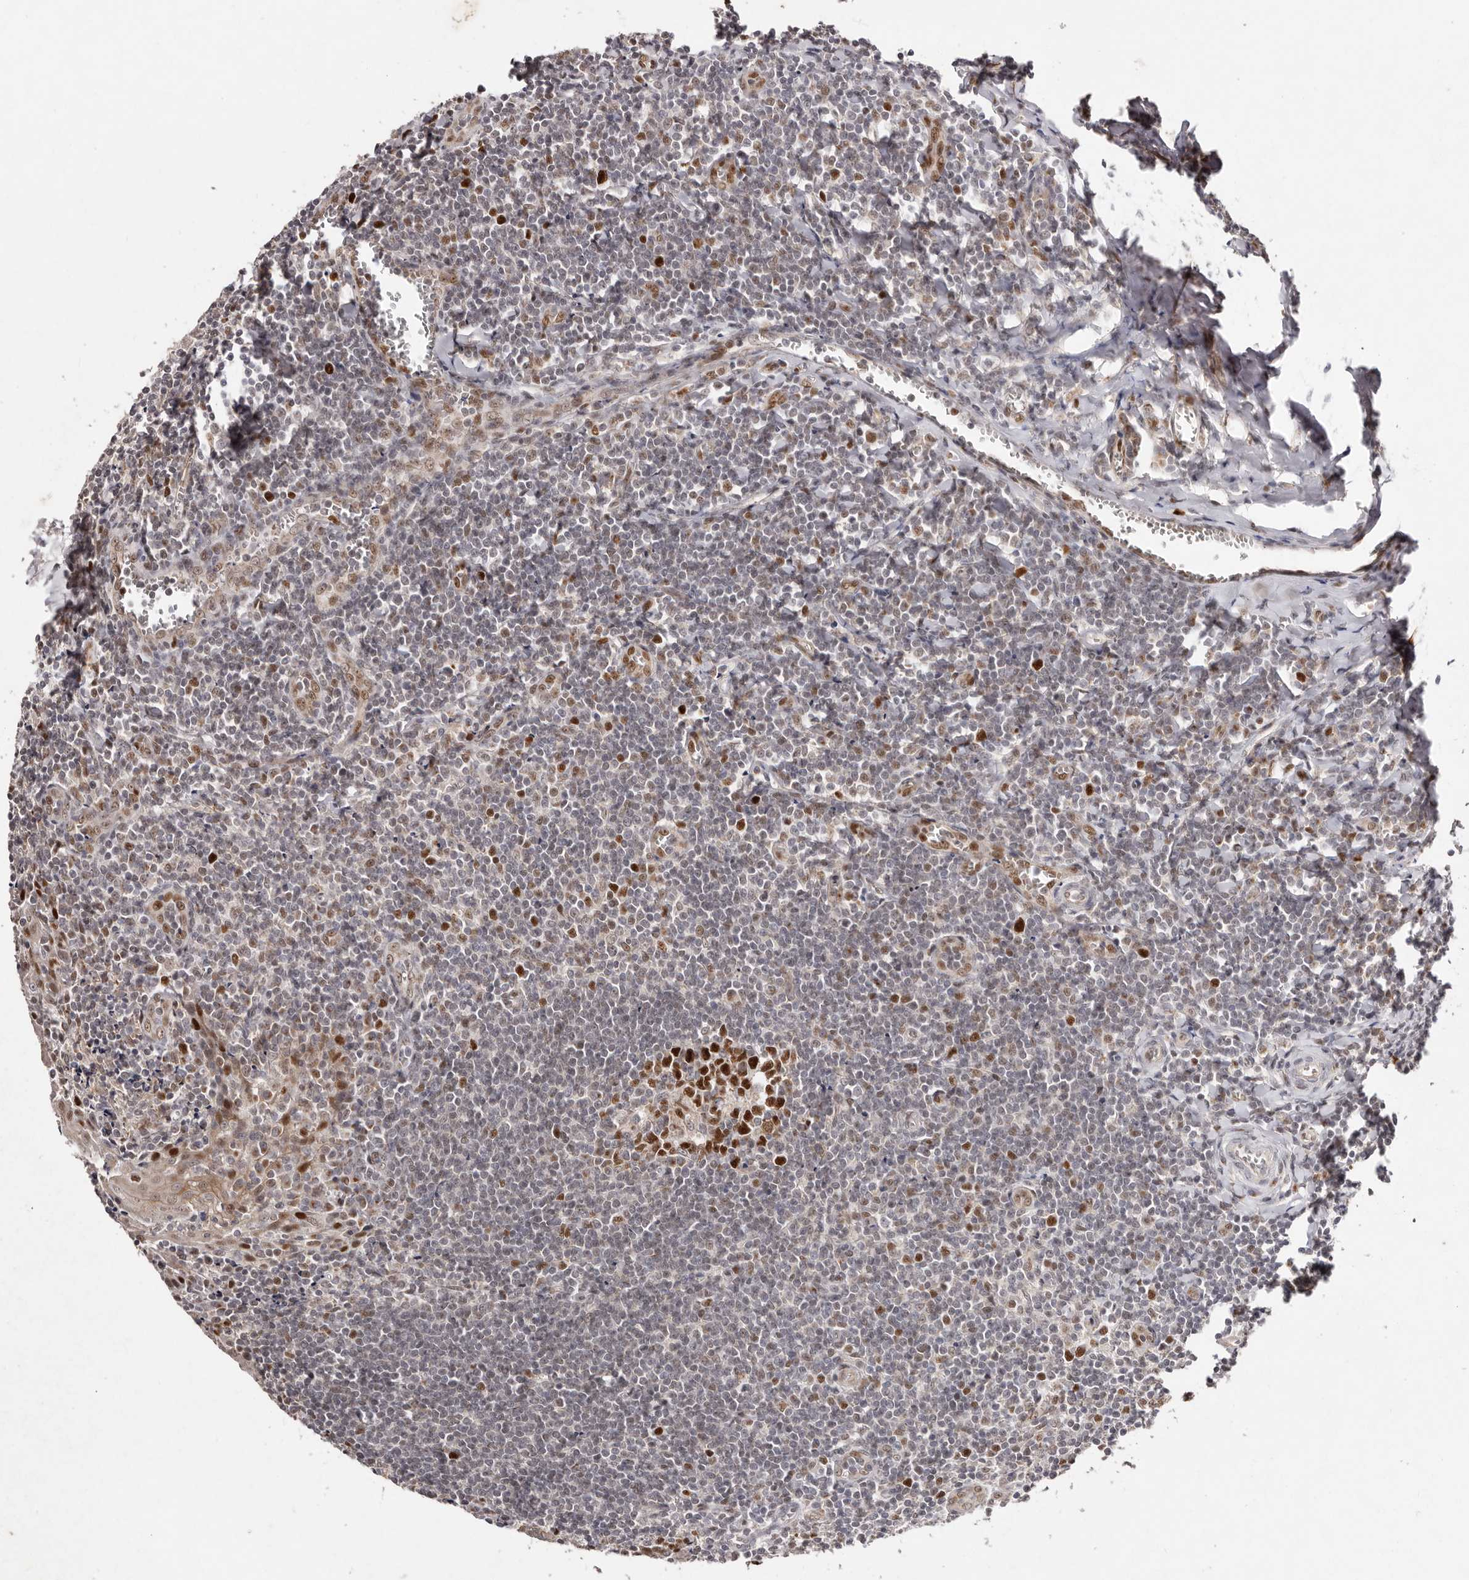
{"staining": {"intensity": "strong", "quantity": ">75%", "location": "nuclear"}, "tissue": "tonsil", "cell_type": "Germinal center cells", "image_type": "normal", "snomed": [{"axis": "morphology", "description": "Normal tissue, NOS"}, {"axis": "topography", "description": "Tonsil"}], "caption": "DAB immunohistochemical staining of normal tonsil demonstrates strong nuclear protein expression in about >75% of germinal center cells.", "gene": "KLF7", "patient": {"sex": "male", "age": 27}}